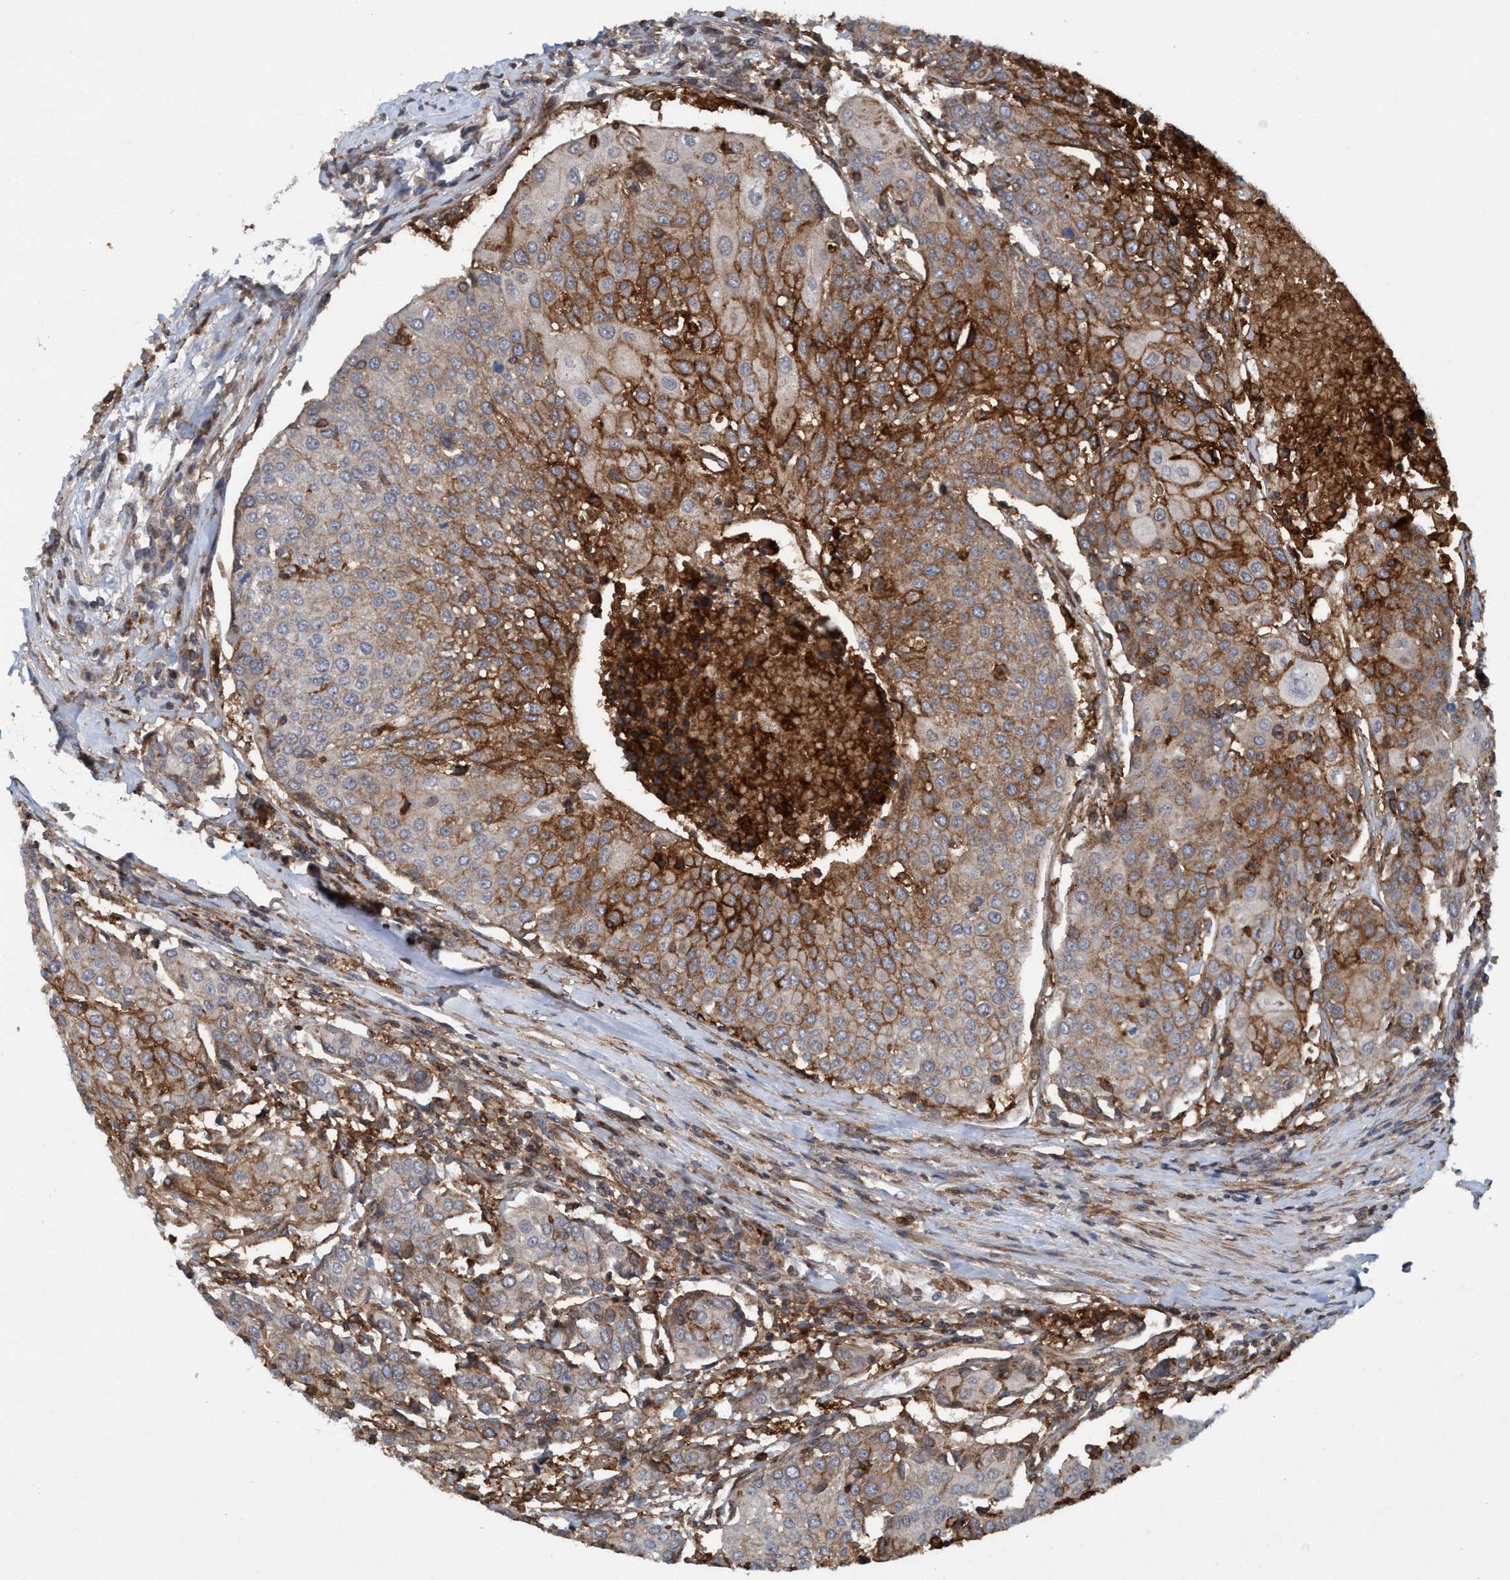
{"staining": {"intensity": "strong", "quantity": "25%-75%", "location": "cytoplasmic/membranous"}, "tissue": "urothelial cancer", "cell_type": "Tumor cells", "image_type": "cancer", "snomed": [{"axis": "morphology", "description": "Urothelial carcinoma, High grade"}, {"axis": "topography", "description": "Urinary bladder"}], "caption": "A photomicrograph of human high-grade urothelial carcinoma stained for a protein displays strong cytoplasmic/membranous brown staining in tumor cells. Immunohistochemistry stains the protein of interest in brown and the nuclei are stained blue.", "gene": "SLC16A3", "patient": {"sex": "female", "age": 85}}